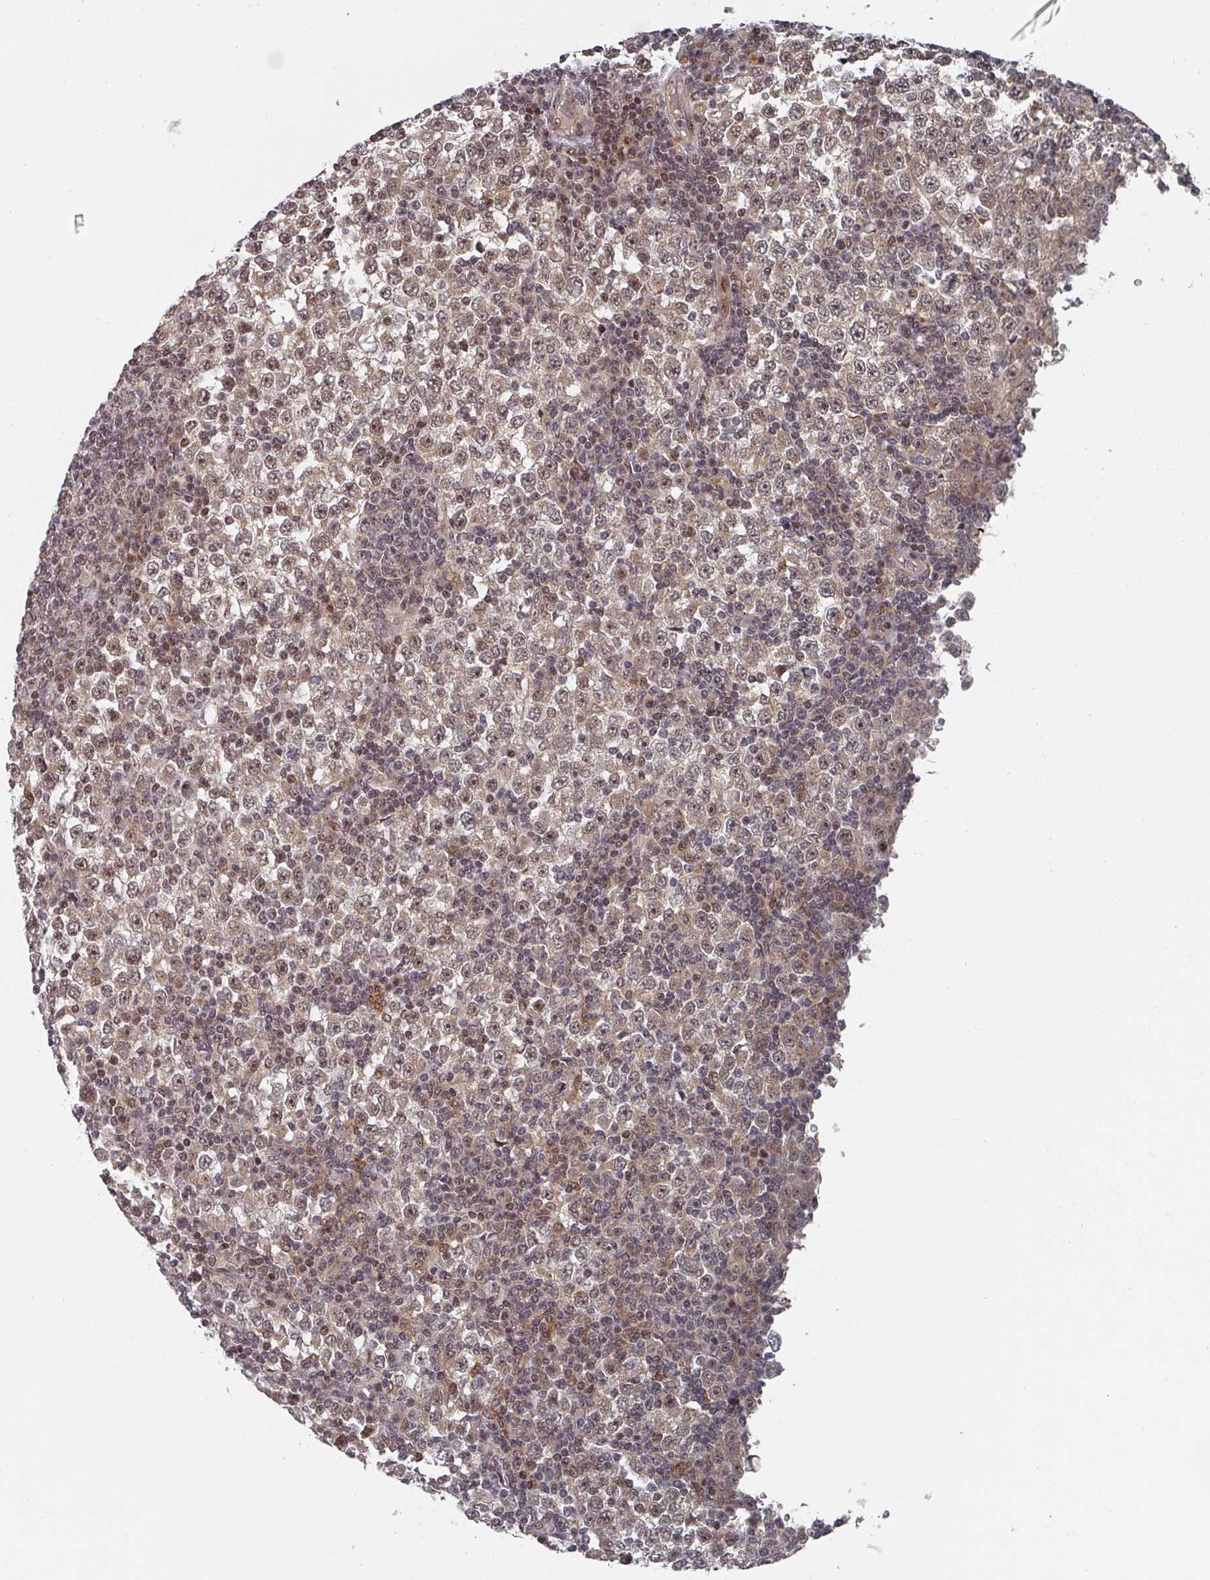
{"staining": {"intensity": "moderate", "quantity": ">75%", "location": "cytoplasmic/membranous,nuclear"}, "tissue": "testis cancer", "cell_type": "Tumor cells", "image_type": "cancer", "snomed": [{"axis": "morphology", "description": "Seminoma, NOS"}, {"axis": "topography", "description": "Testis"}], "caption": "This is an image of IHC staining of seminoma (testis), which shows moderate positivity in the cytoplasmic/membranous and nuclear of tumor cells.", "gene": "KIF1C", "patient": {"sex": "male", "age": 65}}